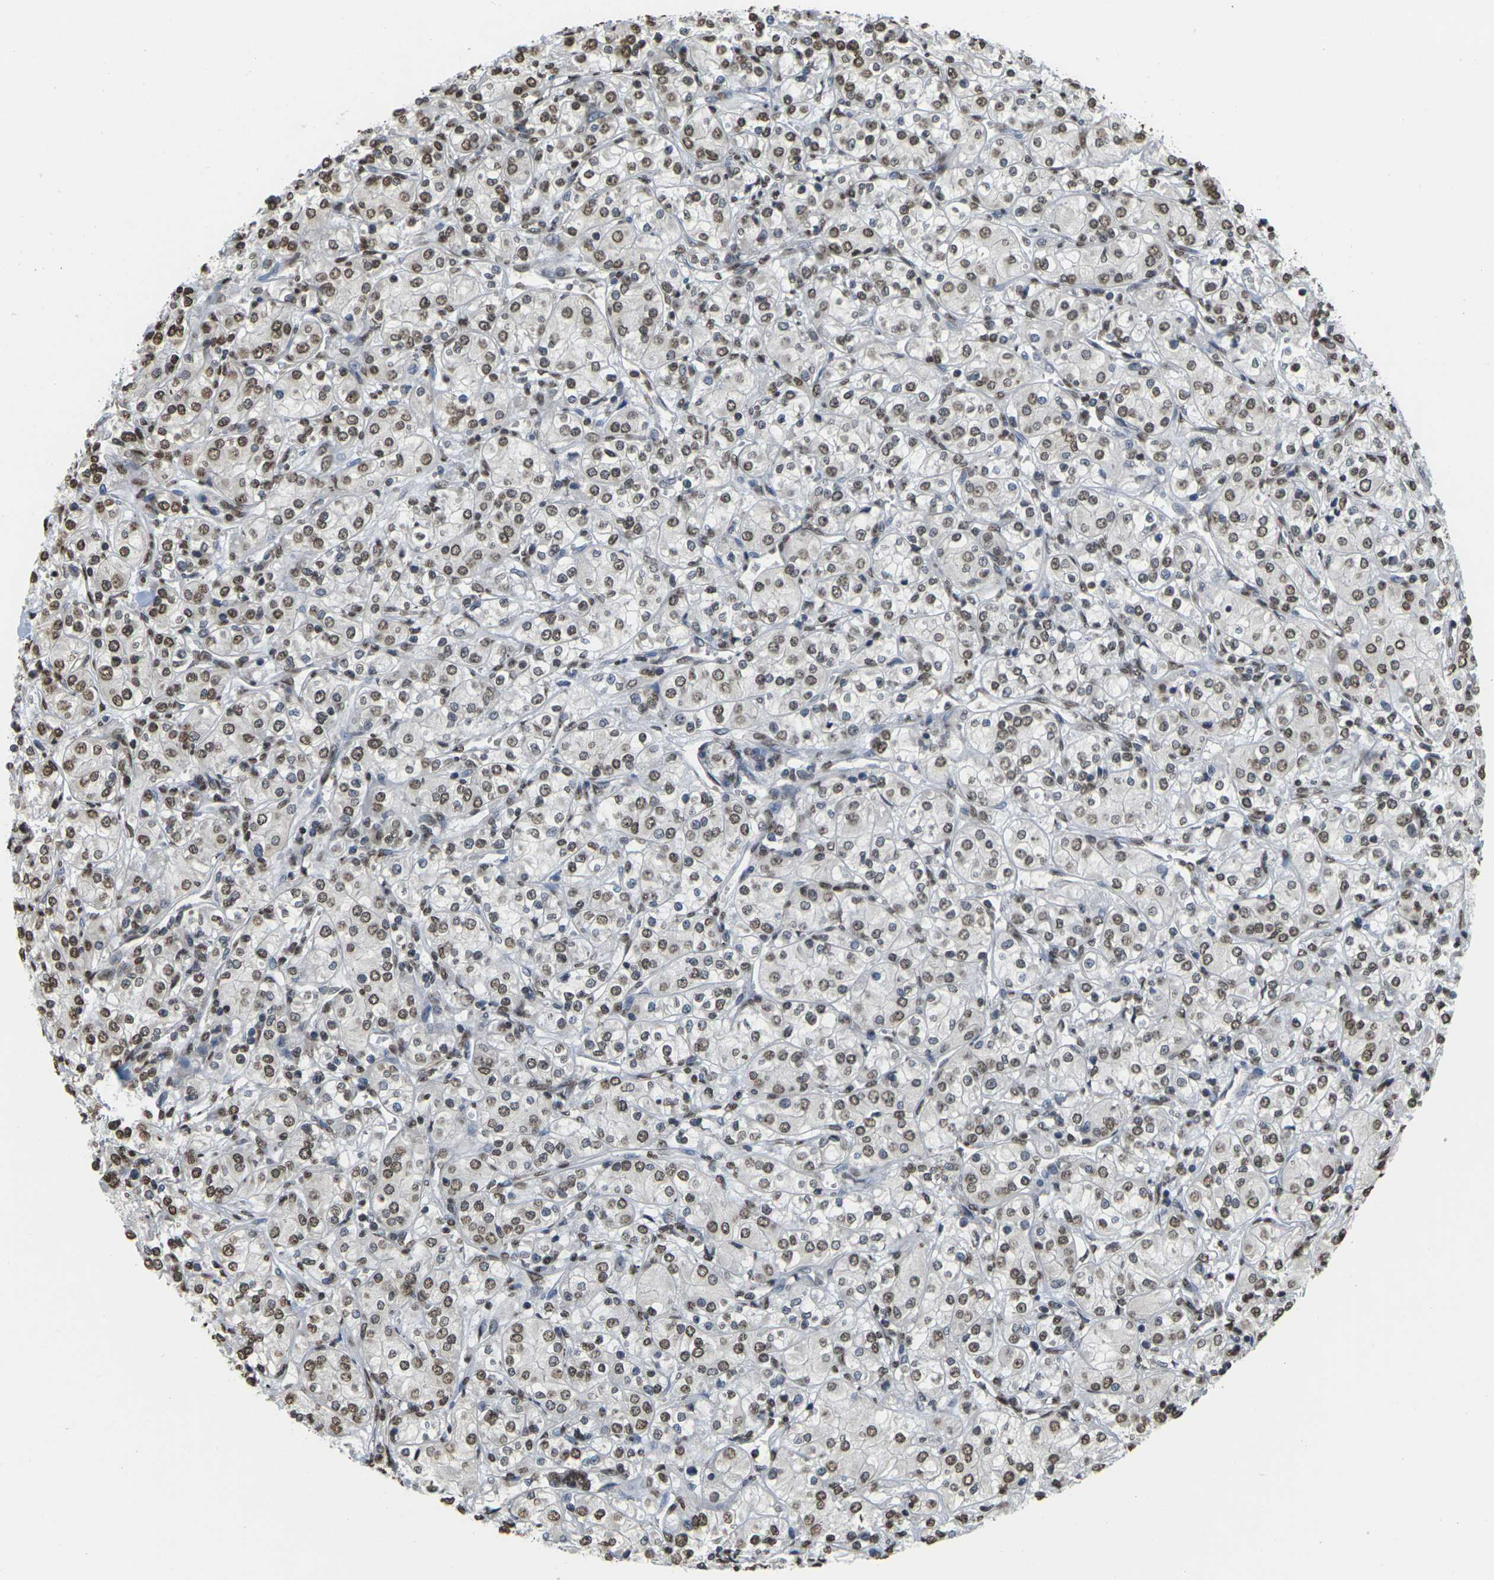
{"staining": {"intensity": "moderate", "quantity": ">75%", "location": "nuclear"}, "tissue": "renal cancer", "cell_type": "Tumor cells", "image_type": "cancer", "snomed": [{"axis": "morphology", "description": "Adenocarcinoma, NOS"}, {"axis": "topography", "description": "Kidney"}], "caption": "Moderate nuclear staining is present in approximately >75% of tumor cells in renal cancer.", "gene": "EMSY", "patient": {"sex": "male", "age": 77}}